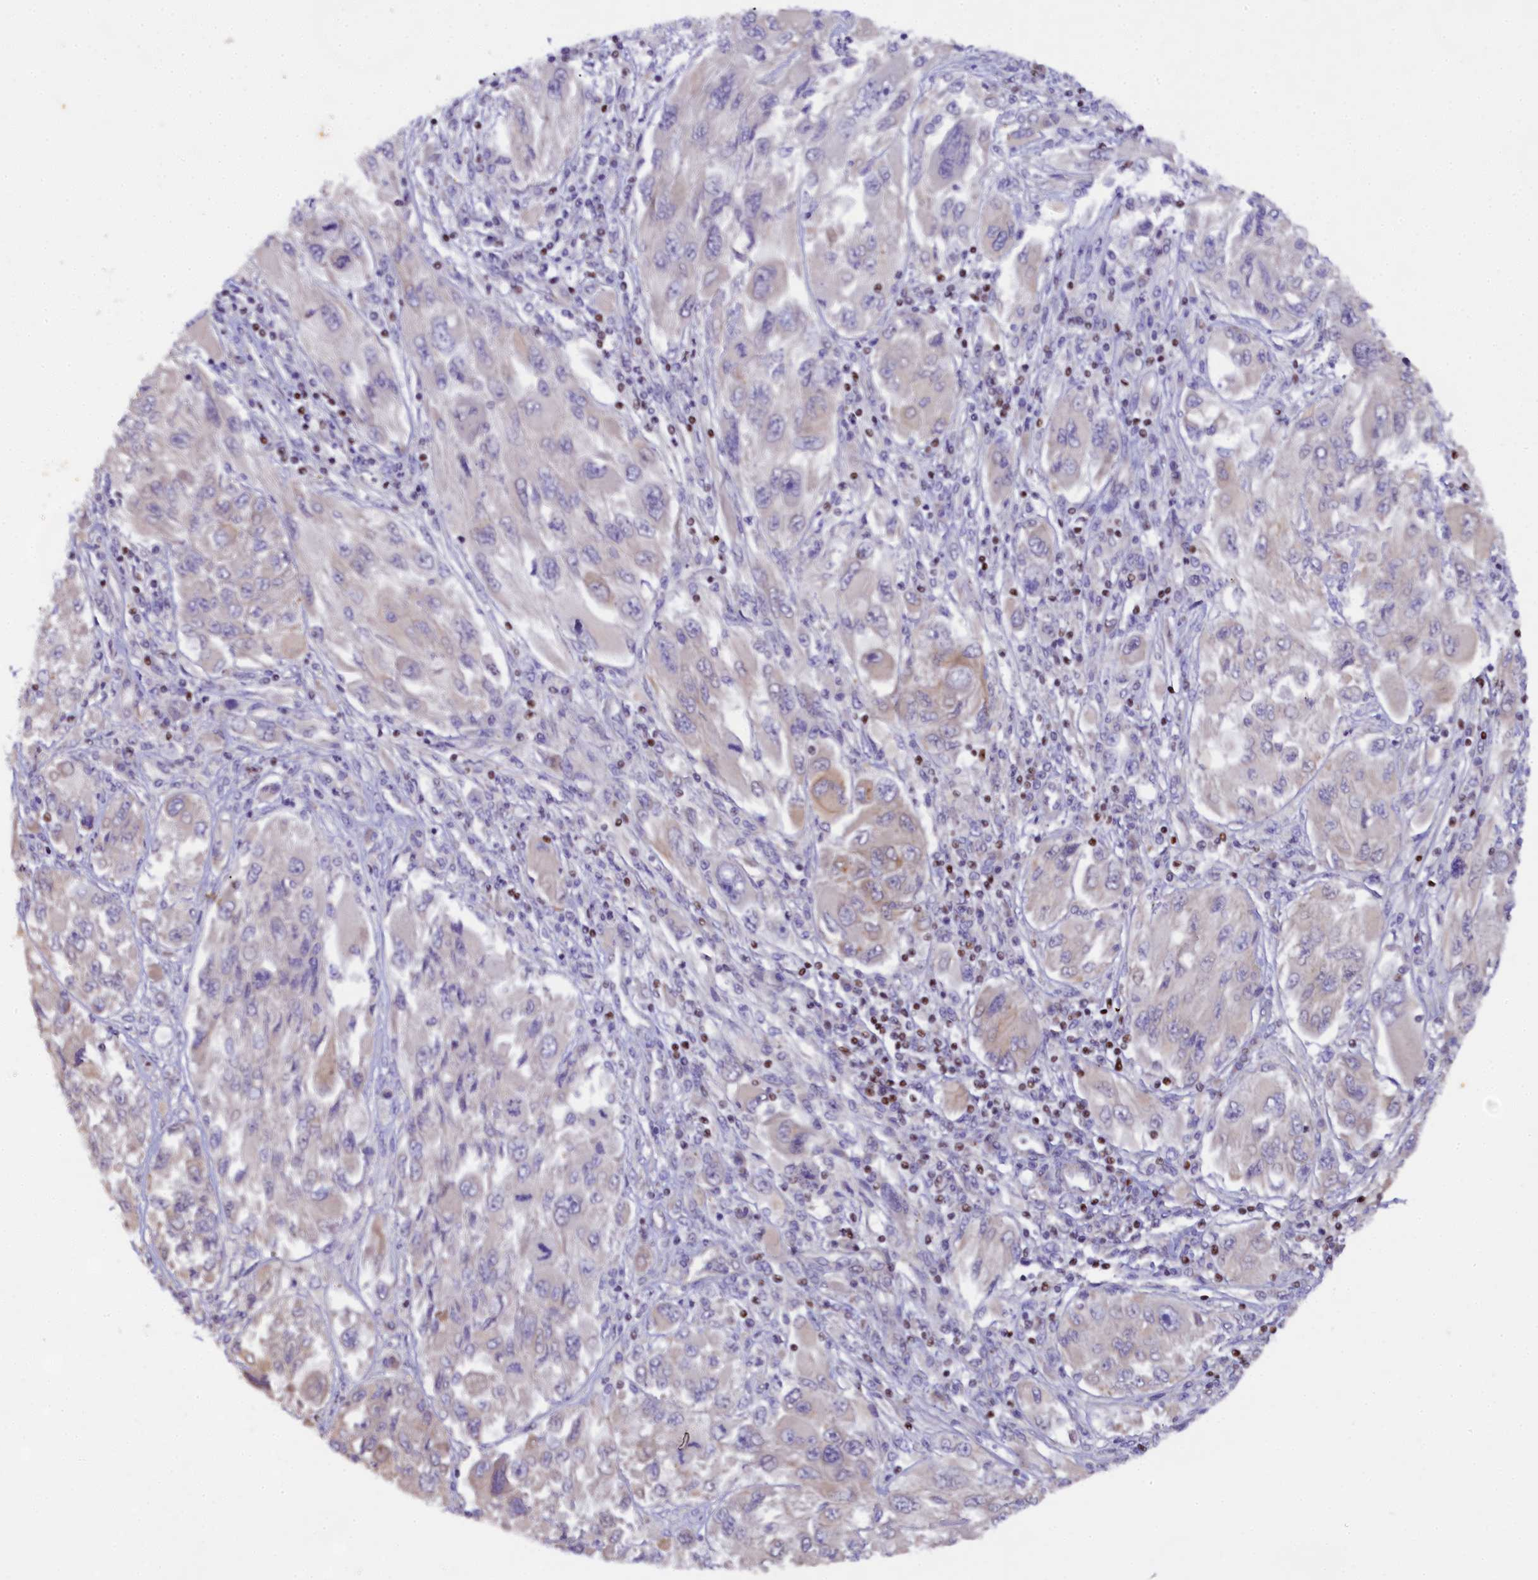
{"staining": {"intensity": "weak", "quantity": "<25%", "location": "cytoplasmic/membranous"}, "tissue": "melanoma", "cell_type": "Tumor cells", "image_type": "cancer", "snomed": [{"axis": "morphology", "description": "Malignant melanoma, NOS"}, {"axis": "topography", "description": "Skin"}], "caption": "An IHC histopathology image of melanoma is shown. There is no staining in tumor cells of melanoma.", "gene": "SP4", "patient": {"sex": "female", "age": 91}}